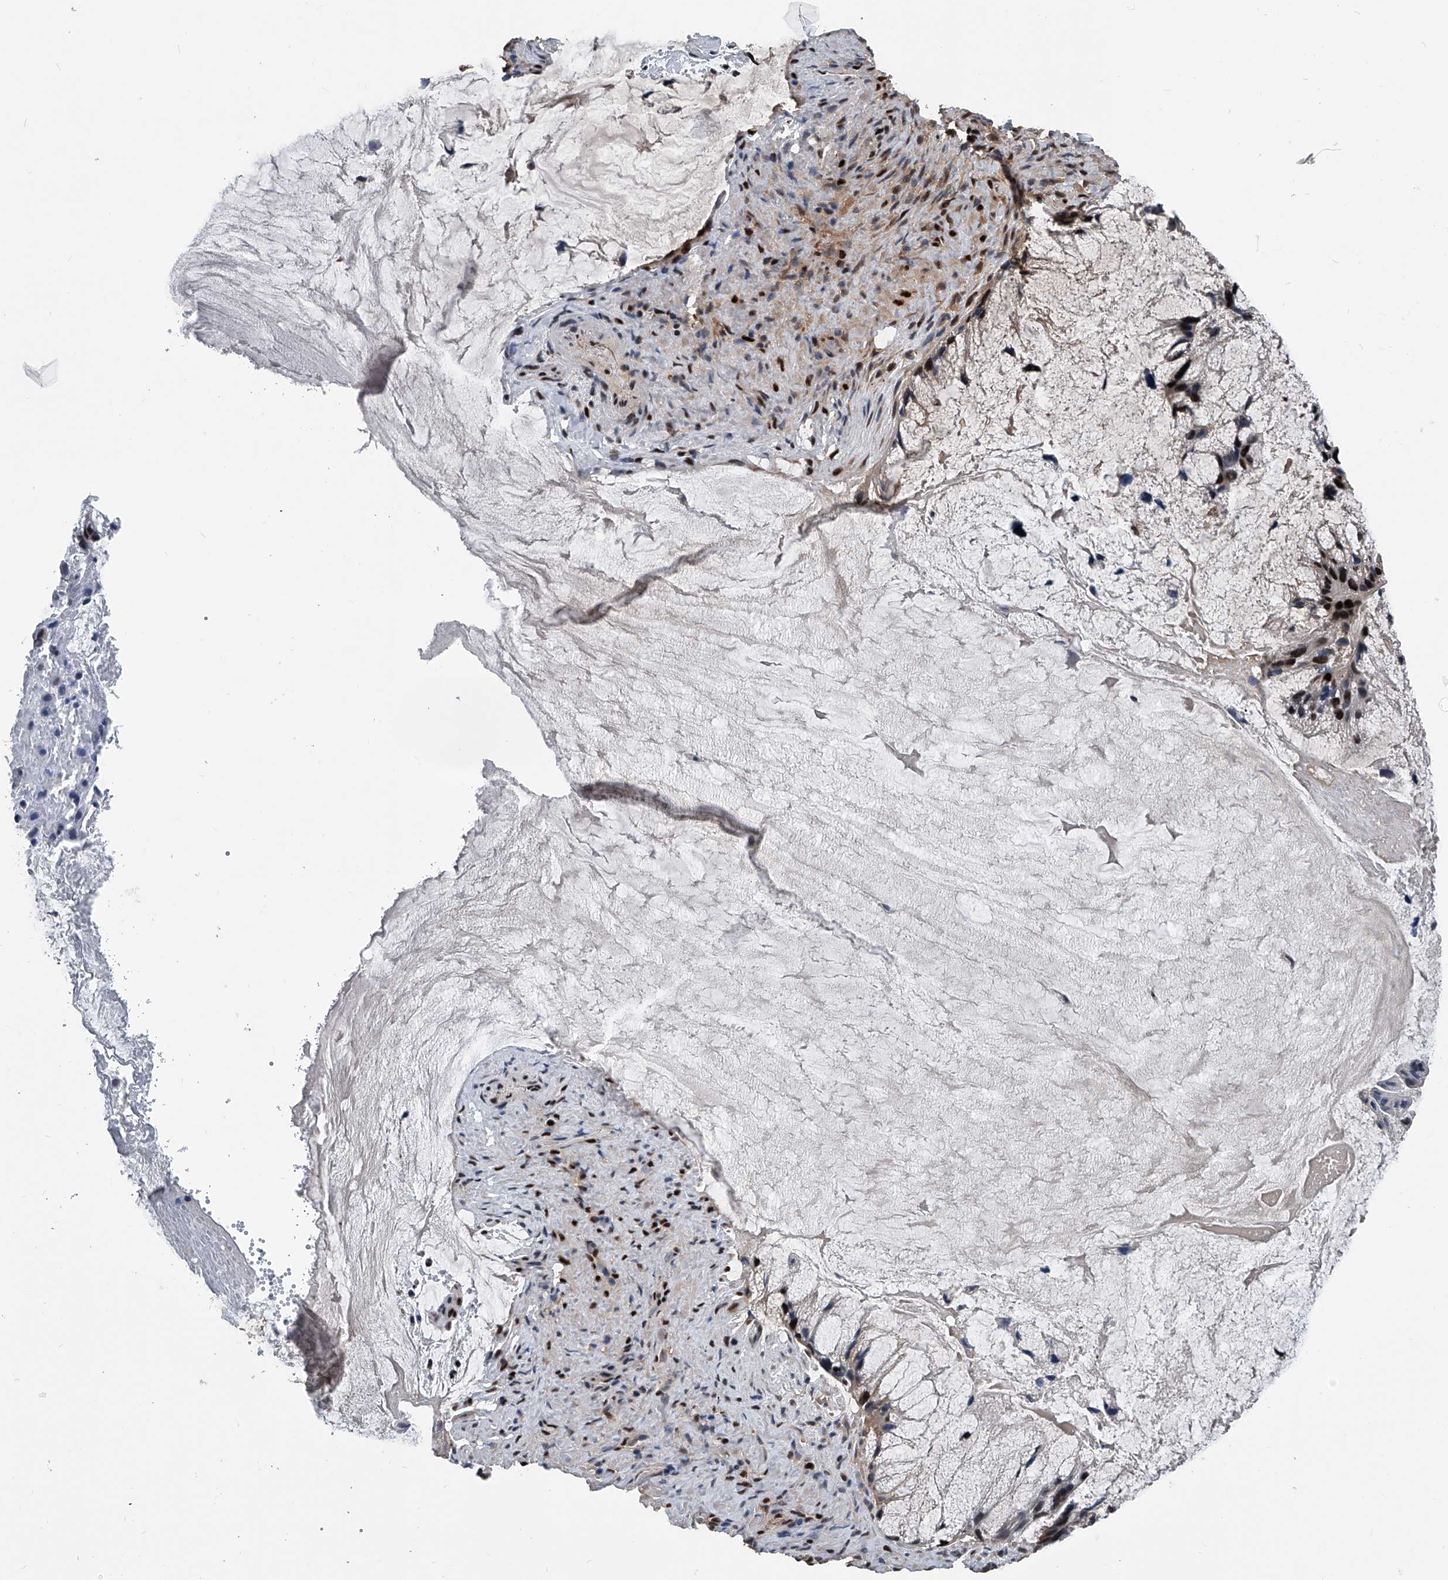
{"staining": {"intensity": "weak", "quantity": "<25%", "location": "nuclear"}, "tissue": "ovarian cancer", "cell_type": "Tumor cells", "image_type": "cancer", "snomed": [{"axis": "morphology", "description": "Cystadenocarcinoma, mucinous, NOS"}, {"axis": "topography", "description": "Ovary"}], "caption": "Immunohistochemistry histopathology image of neoplastic tissue: human ovarian mucinous cystadenocarcinoma stained with DAB shows no significant protein expression in tumor cells.", "gene": "FKBP5", "patient": {"sex": "female", "age": 37}}